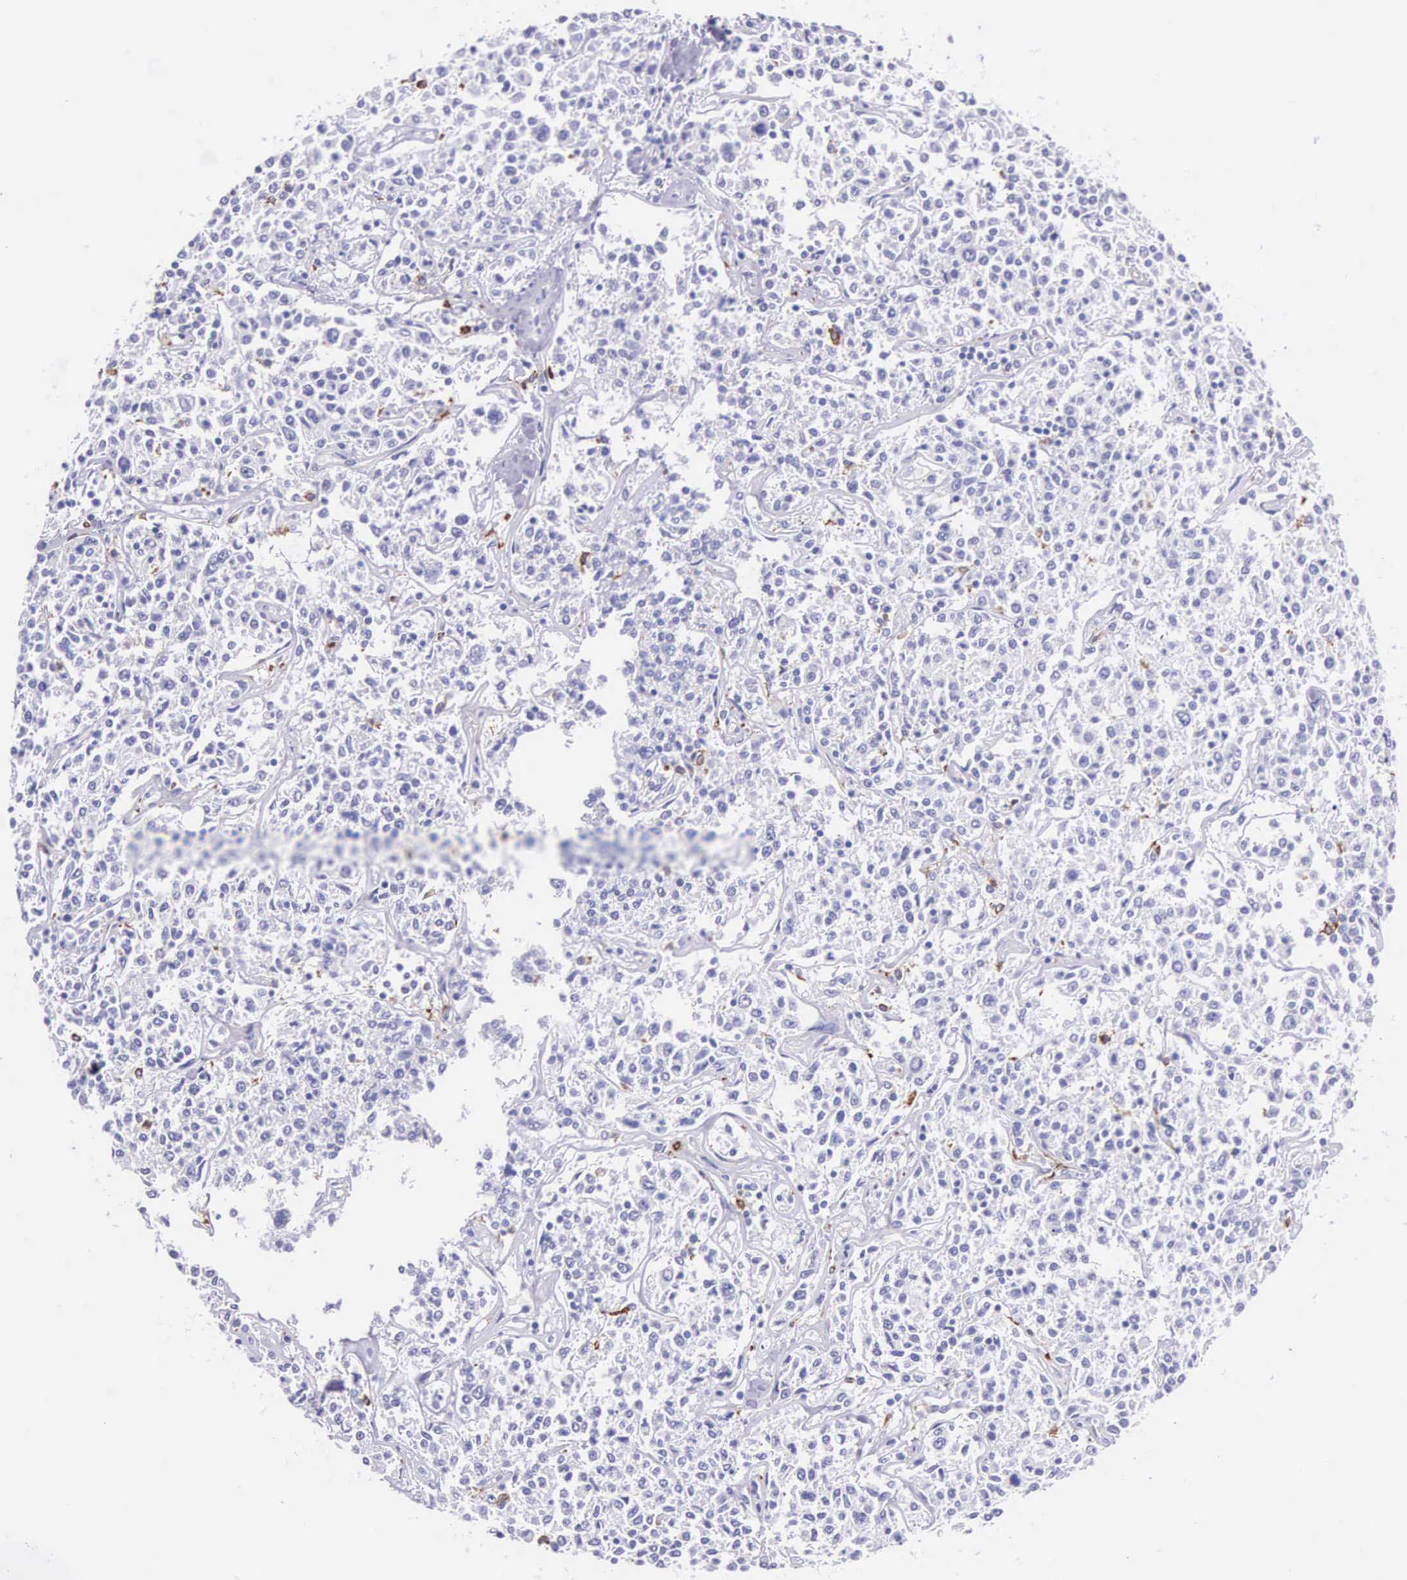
{"staining": {"intensity": "negative", "quantity": "none", "location": "none"}, "tissue": "lymphoma", "cell_type": "Tumor cells", "image_type": "cancer", "snomed": [{"axis": "morphology", "description": "Malignant lymphoma, non-Hodgkin's type, Low grade"}, {"axis": "topography", "description": "Small intestine"}], "caption": "Malignant lymphoma, non-Hodgkin's type (low-grade) was stained to show a protein in brown. There is no significant positivity in tumor cells. (Immunohistochemistry (ihc), brightfield microscopy, high magnification).", "gene": "FCN1", "patient": {"sex": "female", "age": 59}}